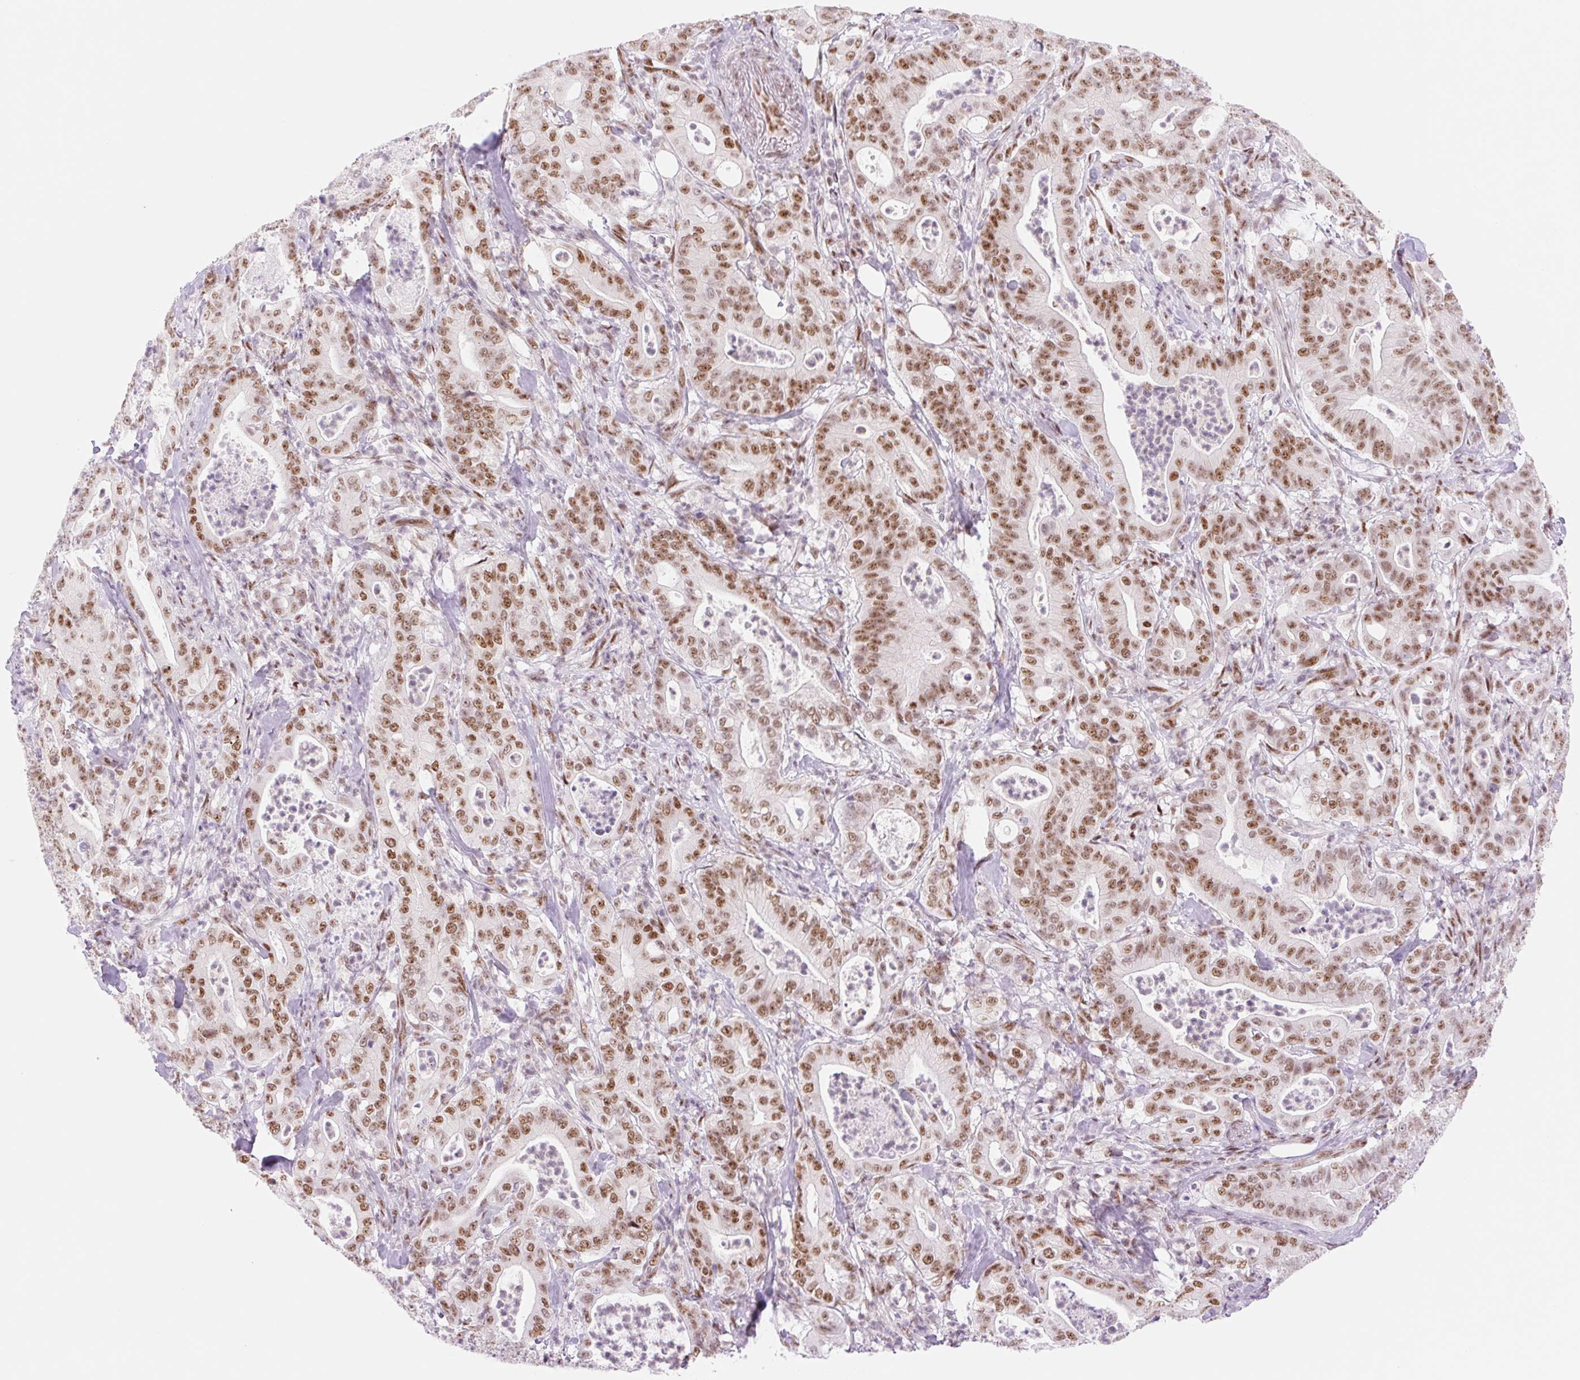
{"staining": {"intensity": "moderate", "quantity": ">75%", "location": "nuclear"}, "tissue": "pancreatic cancer", "cell_type": "Tumor cells", "image_type": "cancer", "snomed": [{"axis": "morphology", "description": "Adenocarcinoma, NOS"}, {"axis": "topography", "description": "Pancreas"}], "caption": "Adenocarcinoma (pancreatic) stained with a brown dye exhibits moderate nuclear positive staining in about >75% of tumor cells.", "gene": "PRDM11", "patient": {"sex": "male", "age": 71}}